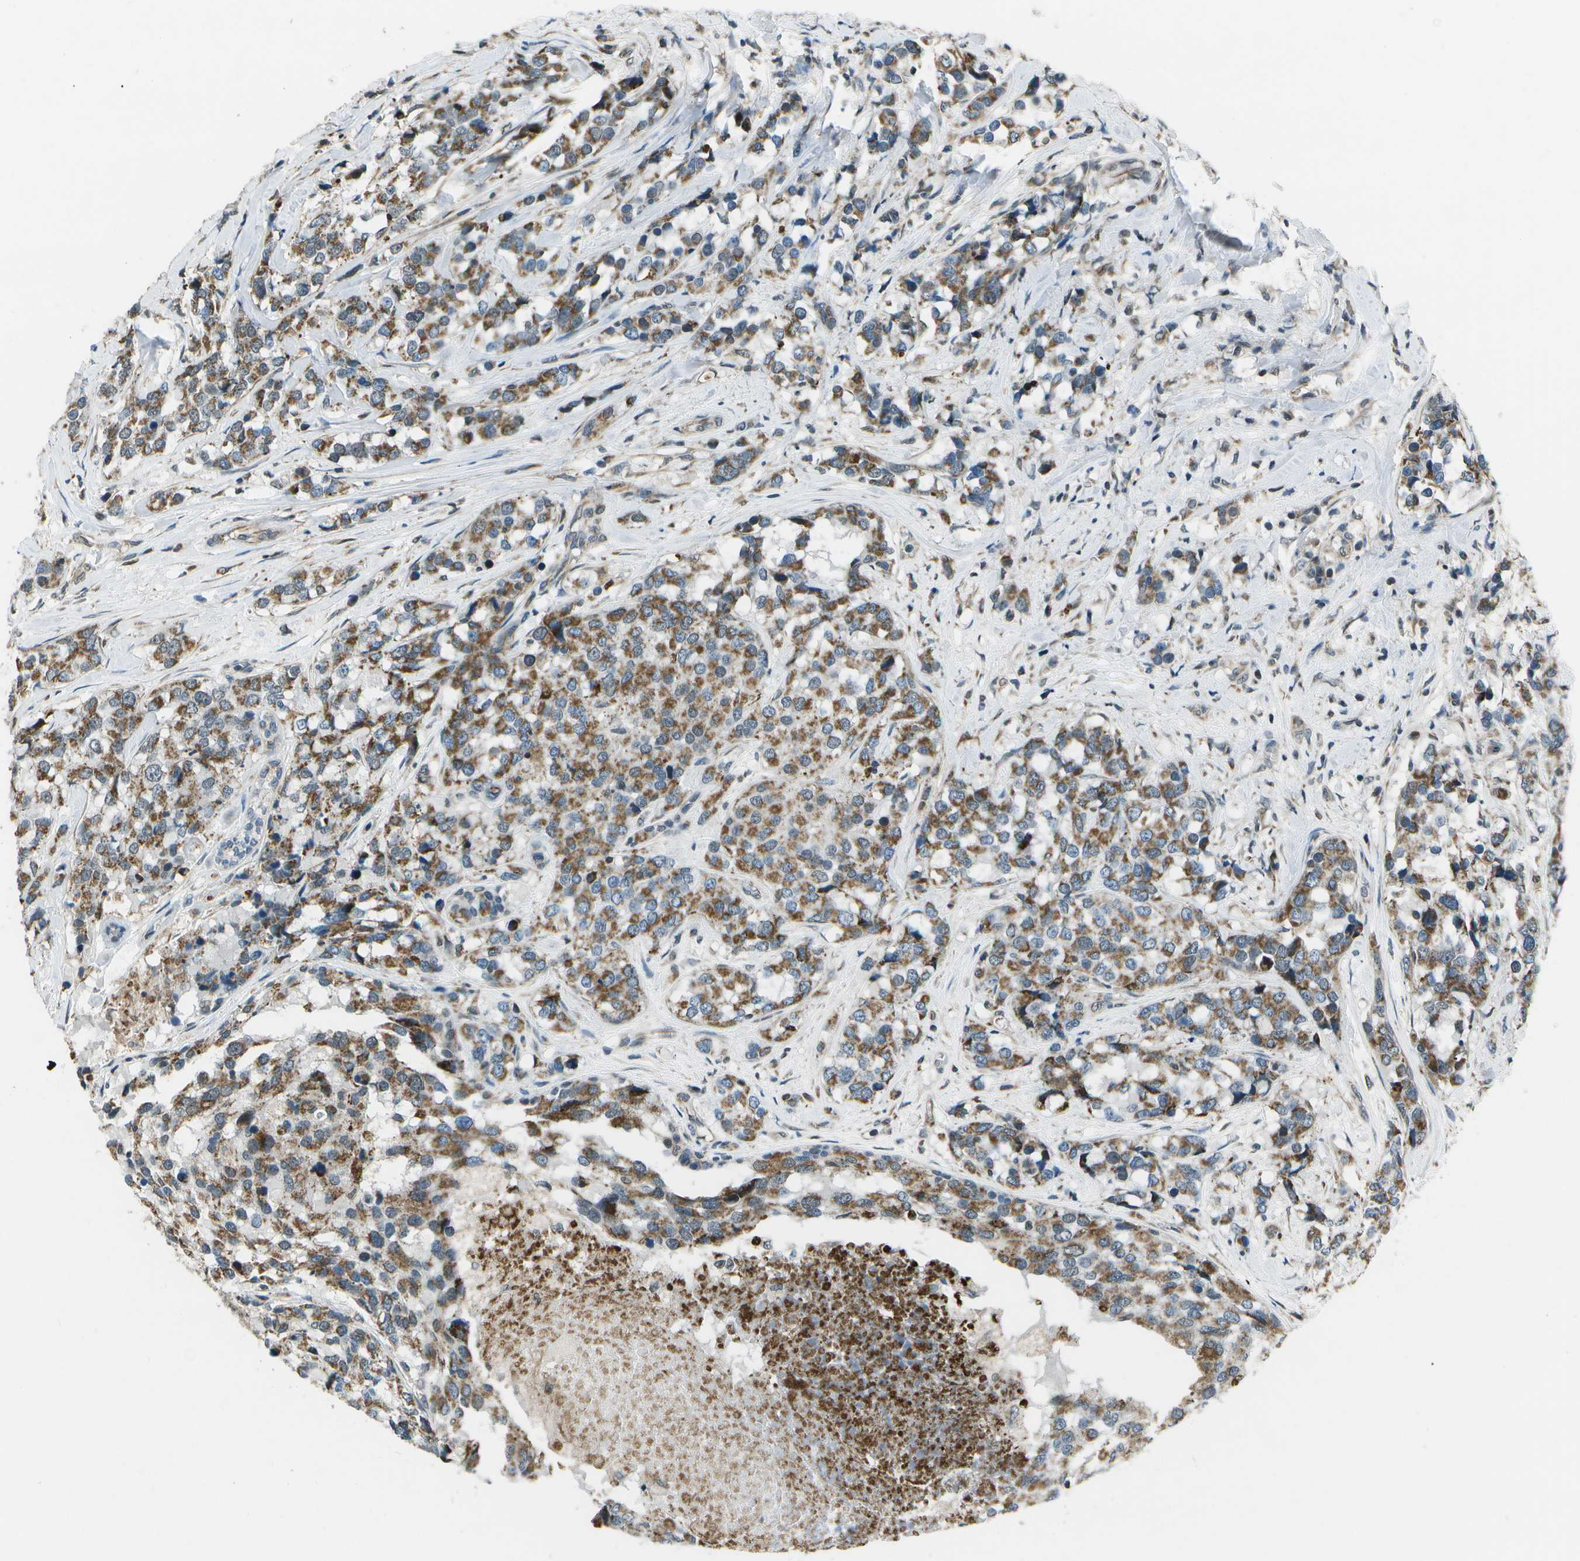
{"staining": {"intensity": "moderate", "quantity": ">75%", "location": "cytoplasmic/membranous"}, "tissue": "breast cancer", "cell_type": "Tumor cells", "image_type": "cancer", "snomed": [{"axis": "morphology", "description": "Lobular carcinoma"}, {"axis": "topography", "description": "Breast"}], "caption": "Moderate cytoplasmic/membranous protein expression is present in about >75% of tumor cells in breast lobular carcinoma. (DAB = brown stain, brightfield microscopy at high magnification).", "gene": "EIF2AK1", "patient": {"sex": "female", "age": 59}}